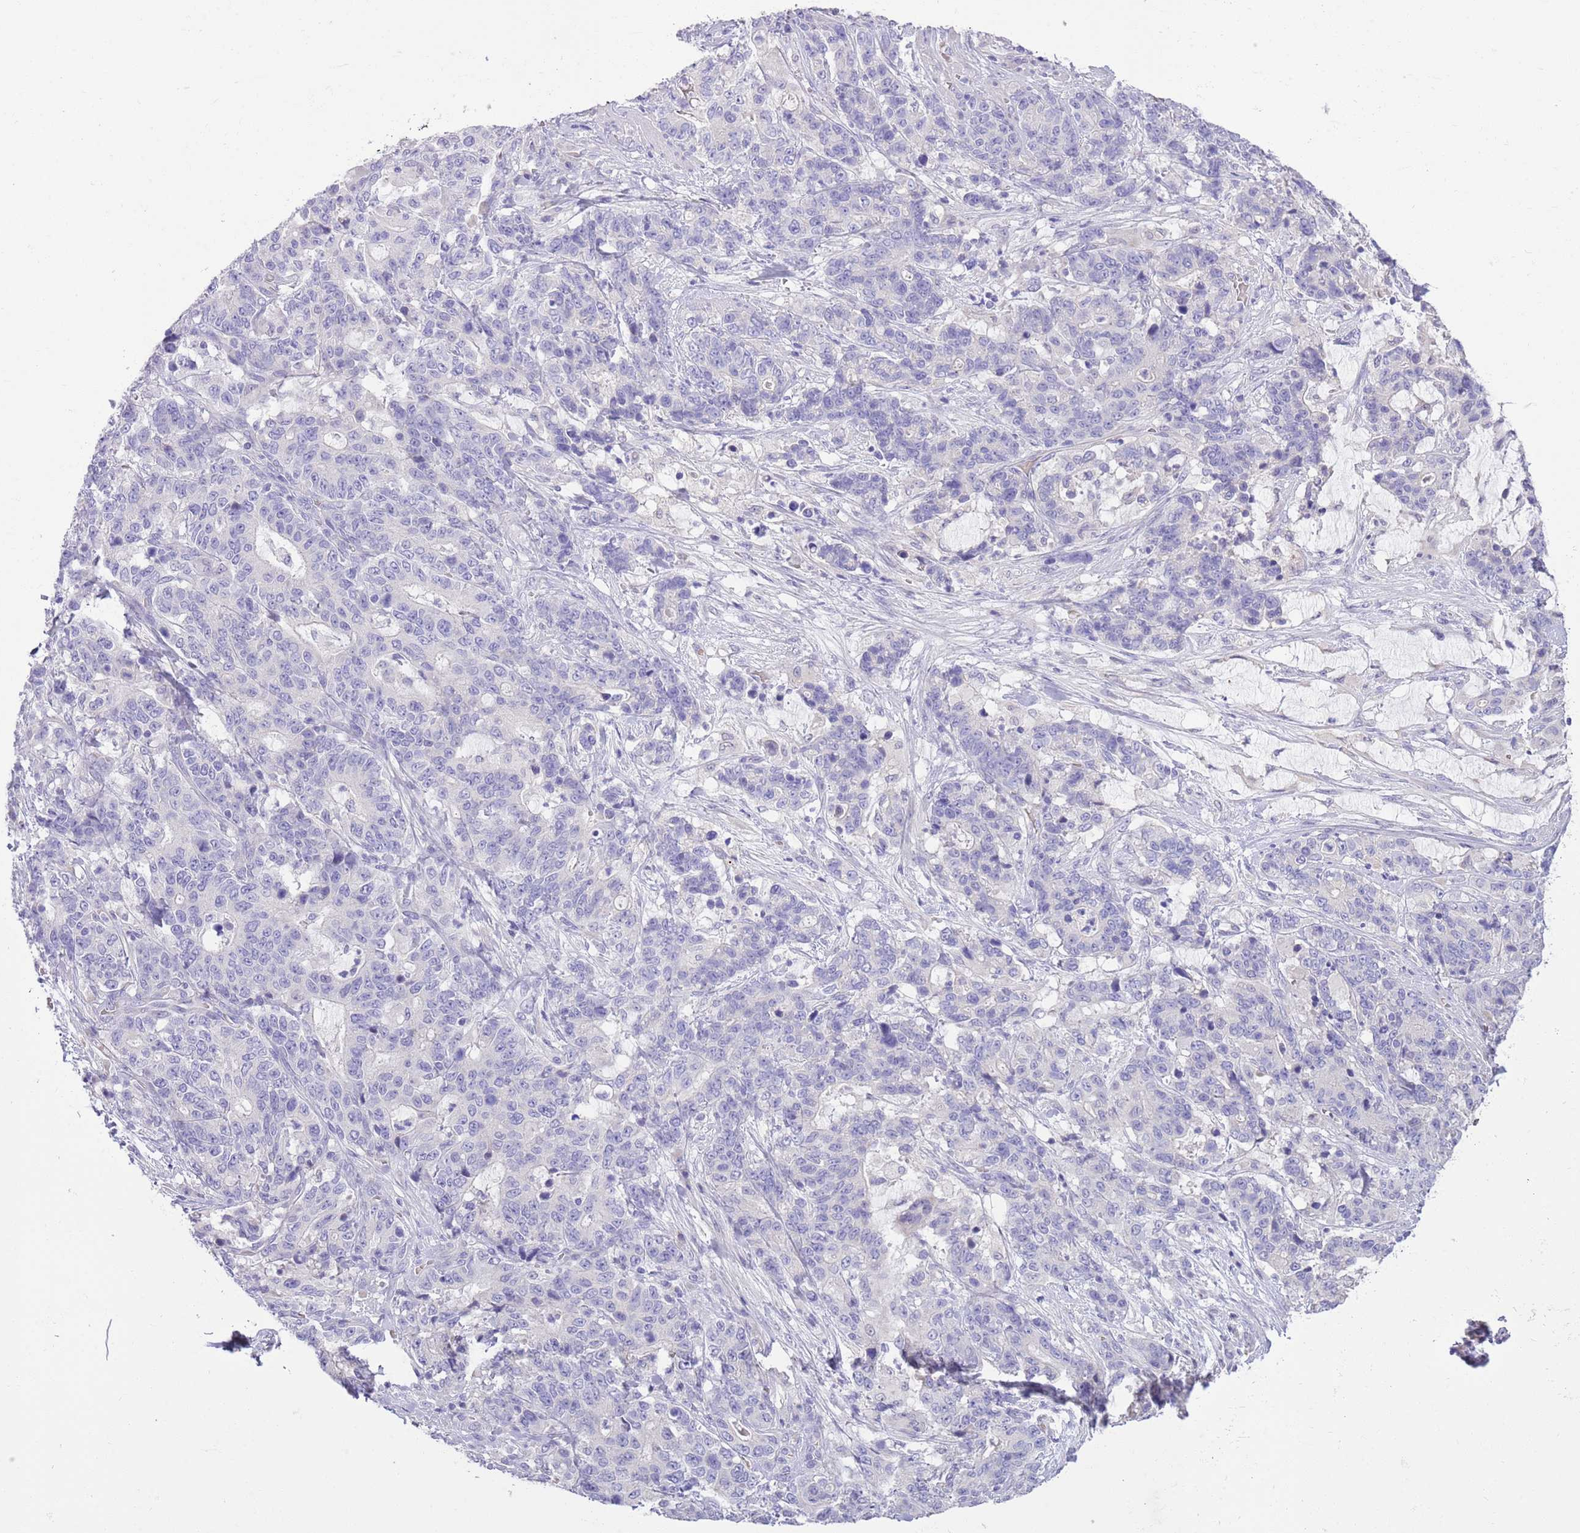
{"staining": {"intensity": "negative", "quantity": "none", "location": "none"}, "tissue": "stomach cancer", "cell_type": "Tumor cells", "image_type": "cancer", "snomed": [{"axis": "morphology", "description": "Normal tissue, NOS"}, {"axis": "morphology", "description": "Adenocarcinoma, NOS"}, {"axis": "topography", "description": "Stomach"}], "caption": "This is a photomicrograph of immunohistochemistry staining of stomach cancer, which shows no expression in tumor cells.", "gene": "SFTPA1", "patient": {"sex": "female", "age": 64}}